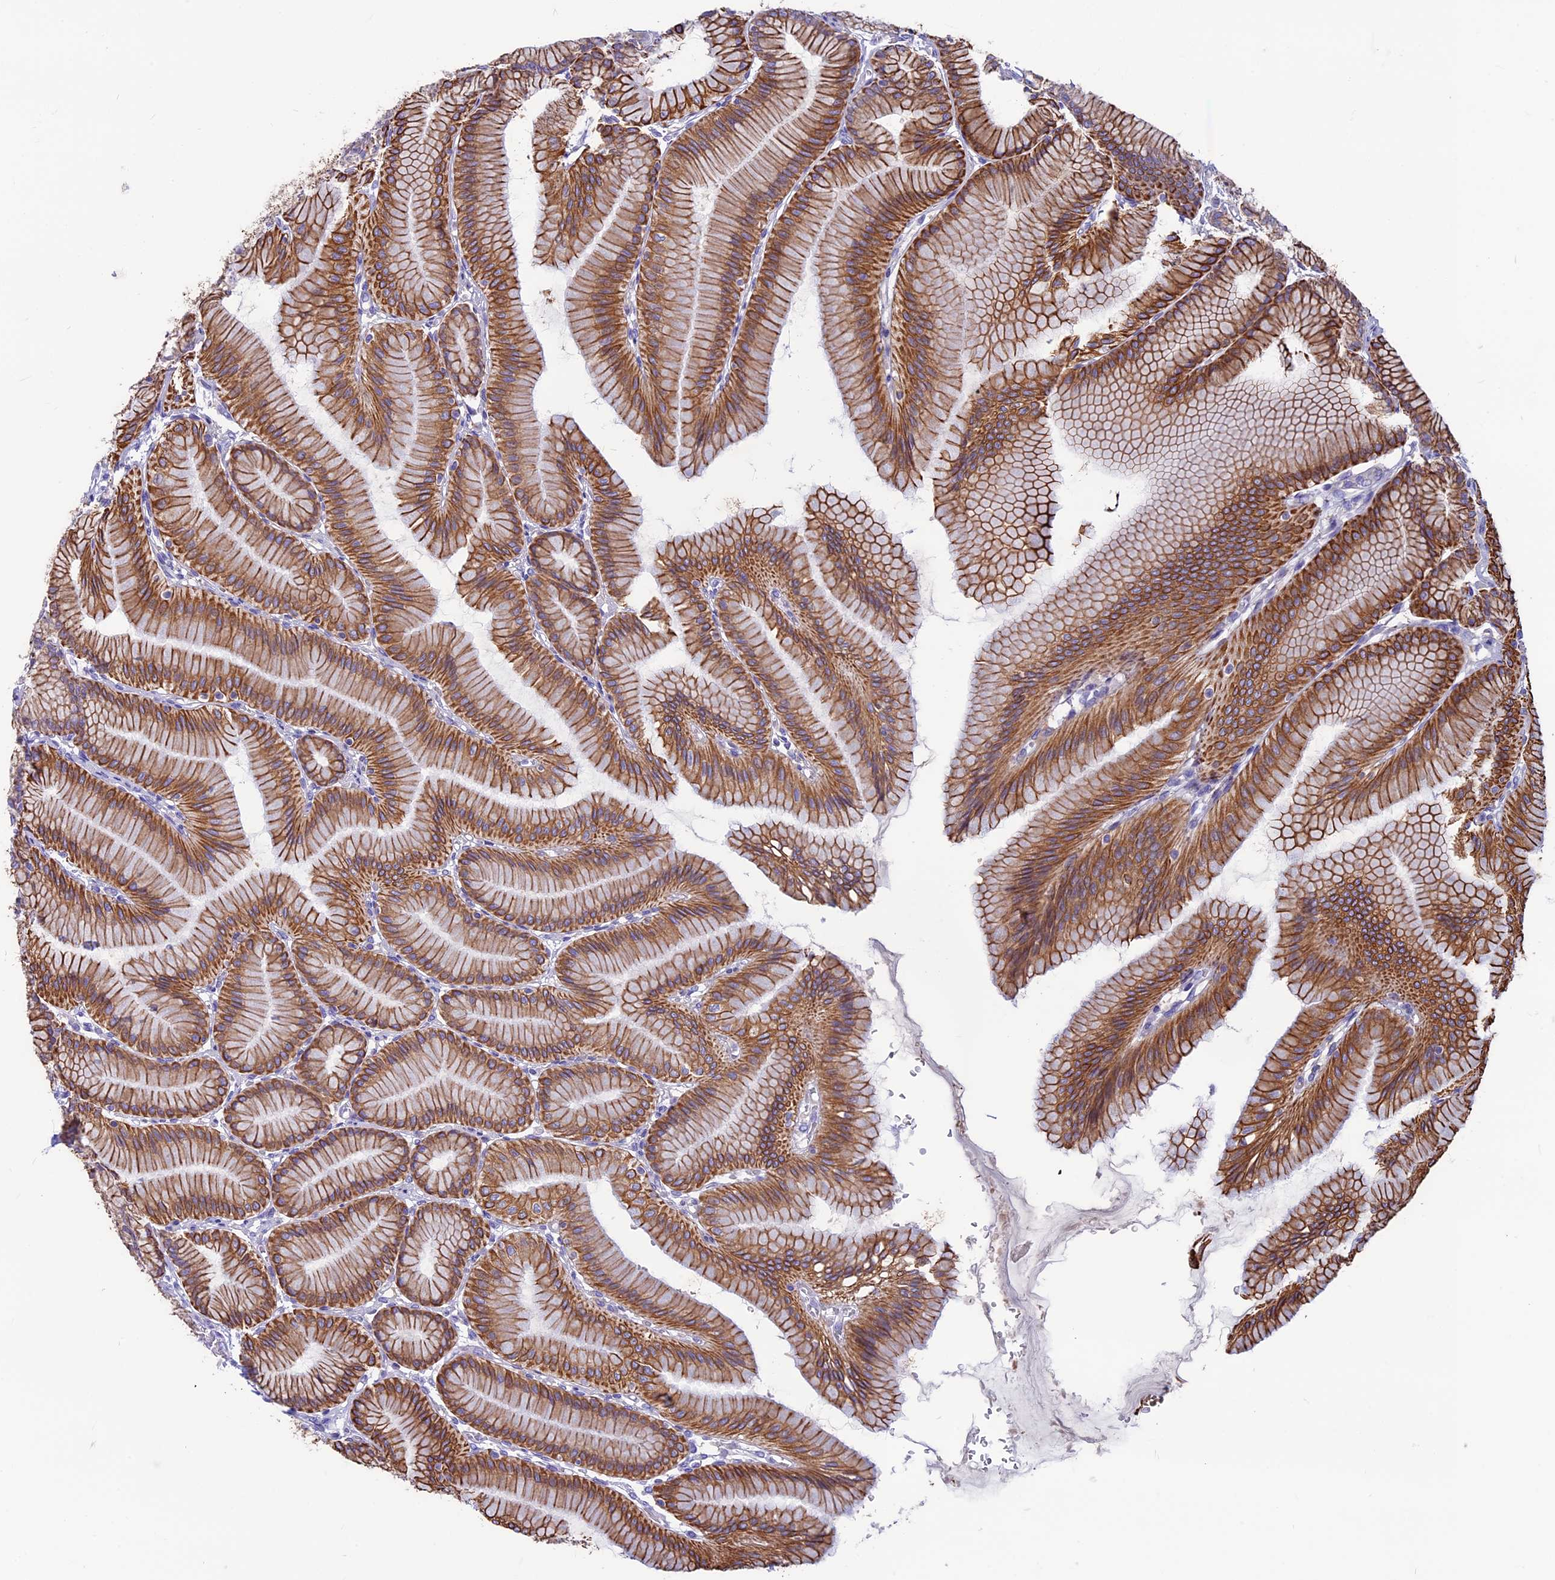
{"staining": {"intensity": "strong", "quantity": "25%-75%", "location": "cytoplasmic/membranous"}, "tissue": "stomach", "cell_type": "Glandular cells", "image_type": "normal", "snomed": [{"axis": "morphology", "description": "Normal tissue, NOS"}, {"axis": "morphology", "description": "Adenocarcinoma, NOS"}, {"axis": "morphology", "description": "Adenocarcinoma, High grade"}, {"axis": "topography", "description": "Stomach, upper"}, {"axis": "topography", "description": "Stomach"}], "caption": "A high amount of strong cytoplasmic/membranous positivity is appreciated in approximately 25%-75% of glandular cells in normal stomach.", "gene": "CDAN1", "patient": {"sex": "female", "age": 65}}